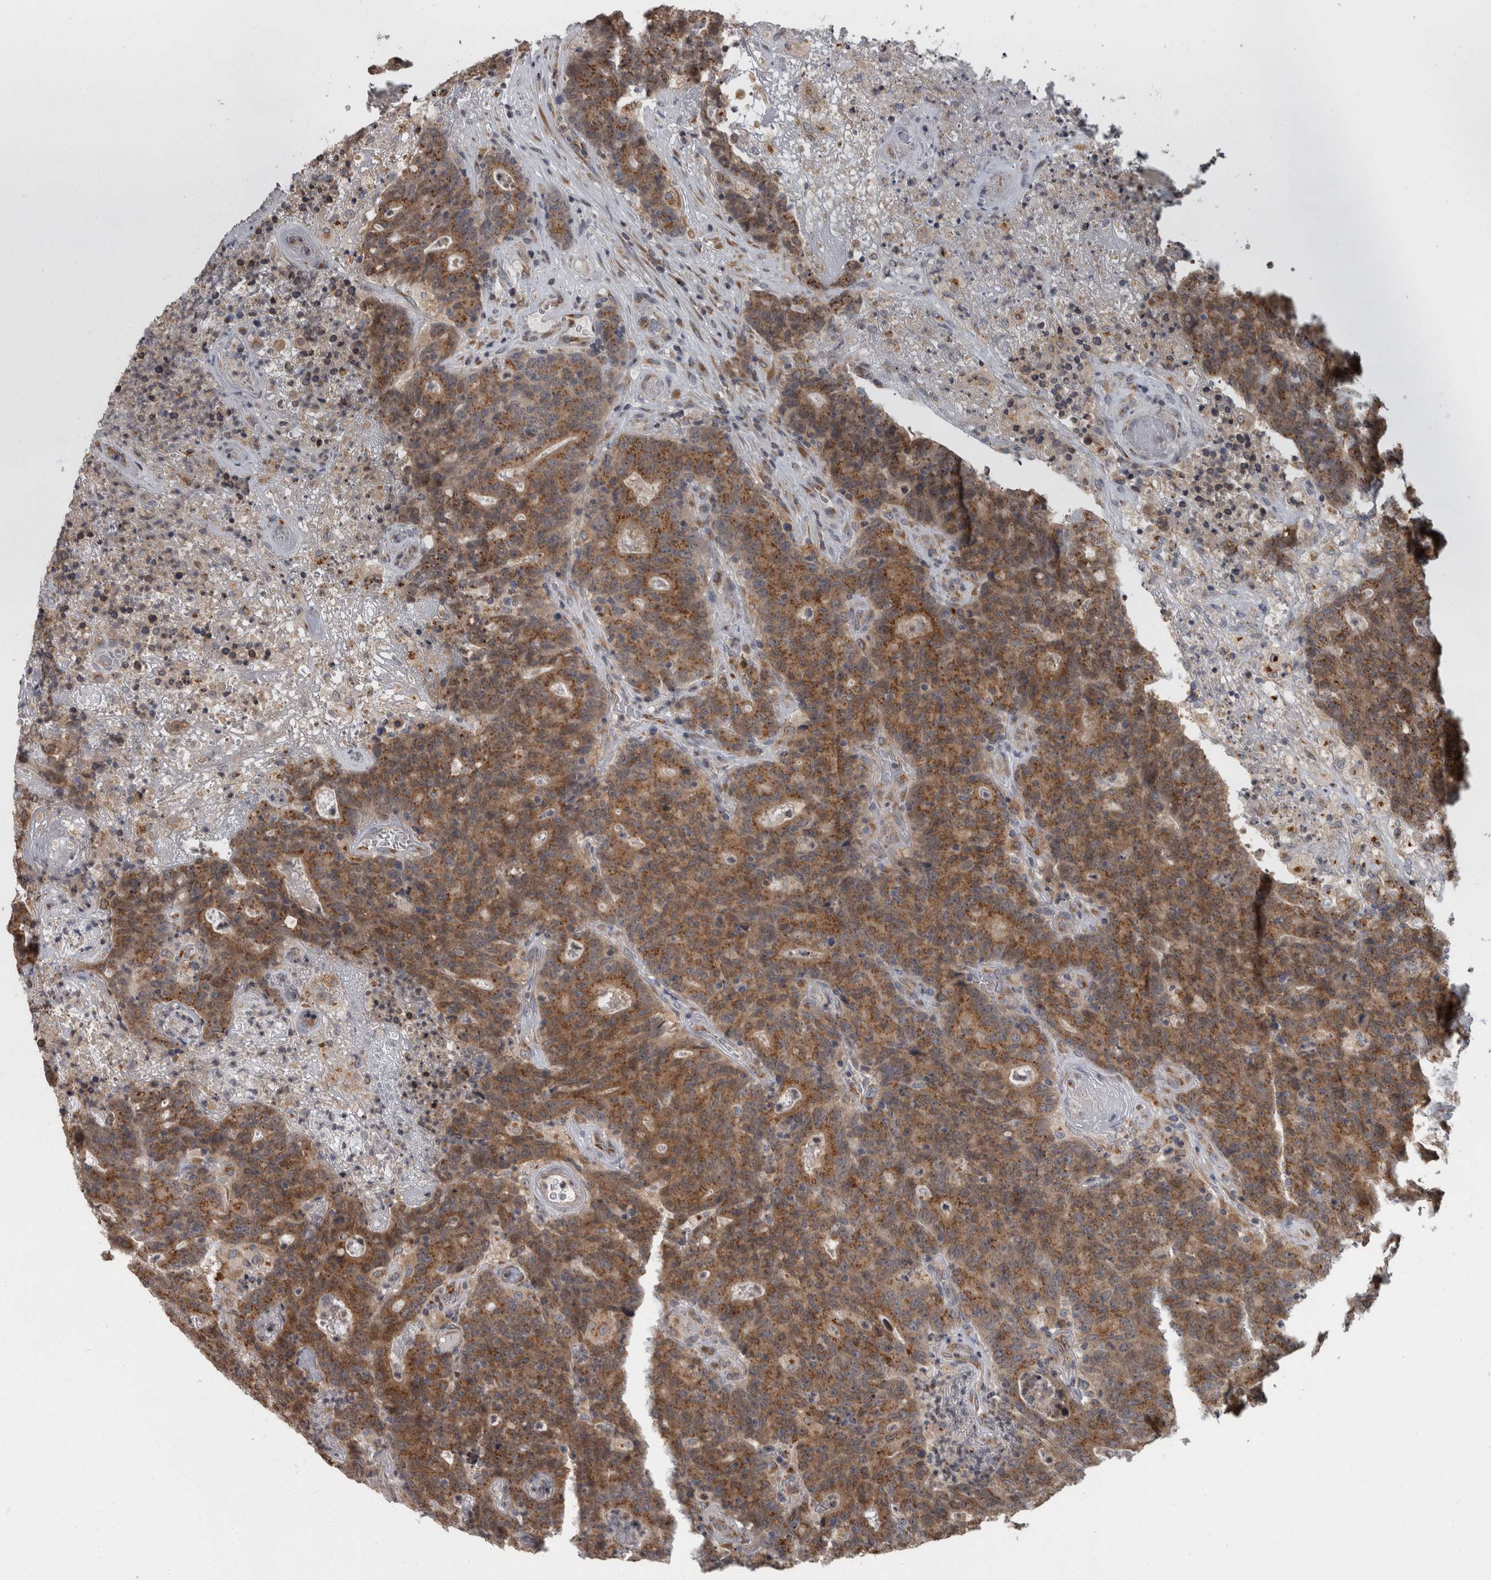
{"staining": {"intensity": "moderate", "quantity": ">75%", "location": "cytoplasmic/membranous"}, "tissue": "colorectal cancer", "cell_type": "Tumor cells", "image_type": "cancer", "snomed": [{"axis": "morphology", "description": "Normal tissue, NOS"}, {"axis": "morphology", "description": "Adenocarcinoma, NOS"}, {"axis": "topography", "description": "Colon"}], "caption": "Immunohistochemistry (IHC) photomicrograph of neoplastic tissue: adenocarcinoma (colorectal) stained using immunohistochemistry demonstrates medium levels of moderate protein expression localized specifically in the cytoplasmic/membranous of tumor cells, appearing as a cytoplasmic/membranous brown color.", "gene": "LMAN2L", "patient": {"sex": "female", "age": 75}}